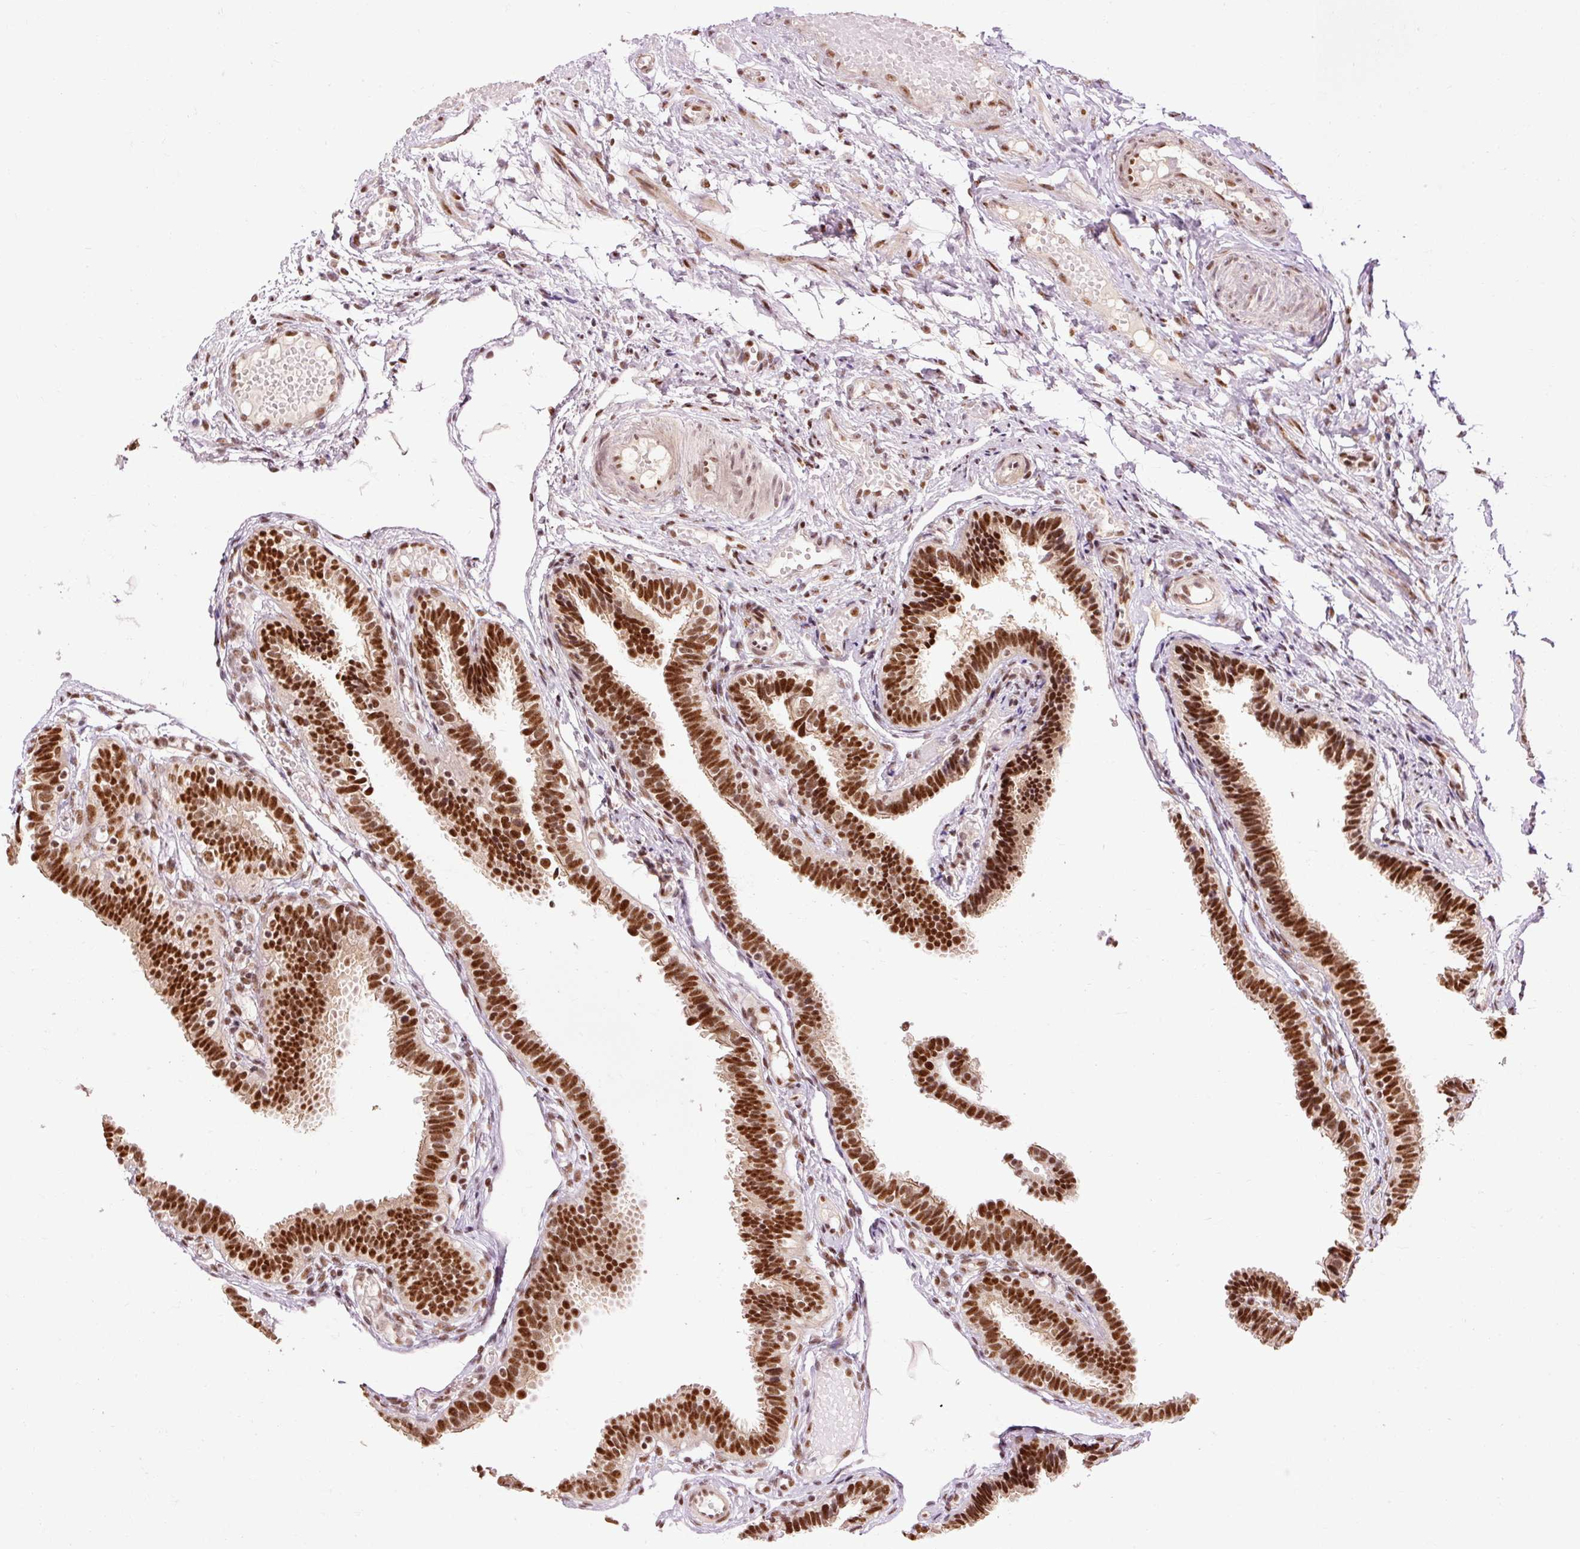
{"staining": {"intensity": "strong", "quantity": ">75%", "location": "cytoplasmic/membranous,nuclear"}, "tissue": "fallopian tube", "cell_type": "Glandular cells", "image_type": "normal", "snomed": [{"axis": "morphology", "description": "Normal tissue, NOS"}, {"axis": "topography", "description": "Fallopian tube"}], "caption": "This micrograph exhibits benign fallopian tube stained with immunohistochemistry to label a protein in brown. The cytoplasmic/membranous,nuclear of glandular cells show strong positivity for the protein. Nuclei are counter-stained blue.", "gene": "ZBTB44", "patient": {"sex": "female", "age": 37}}